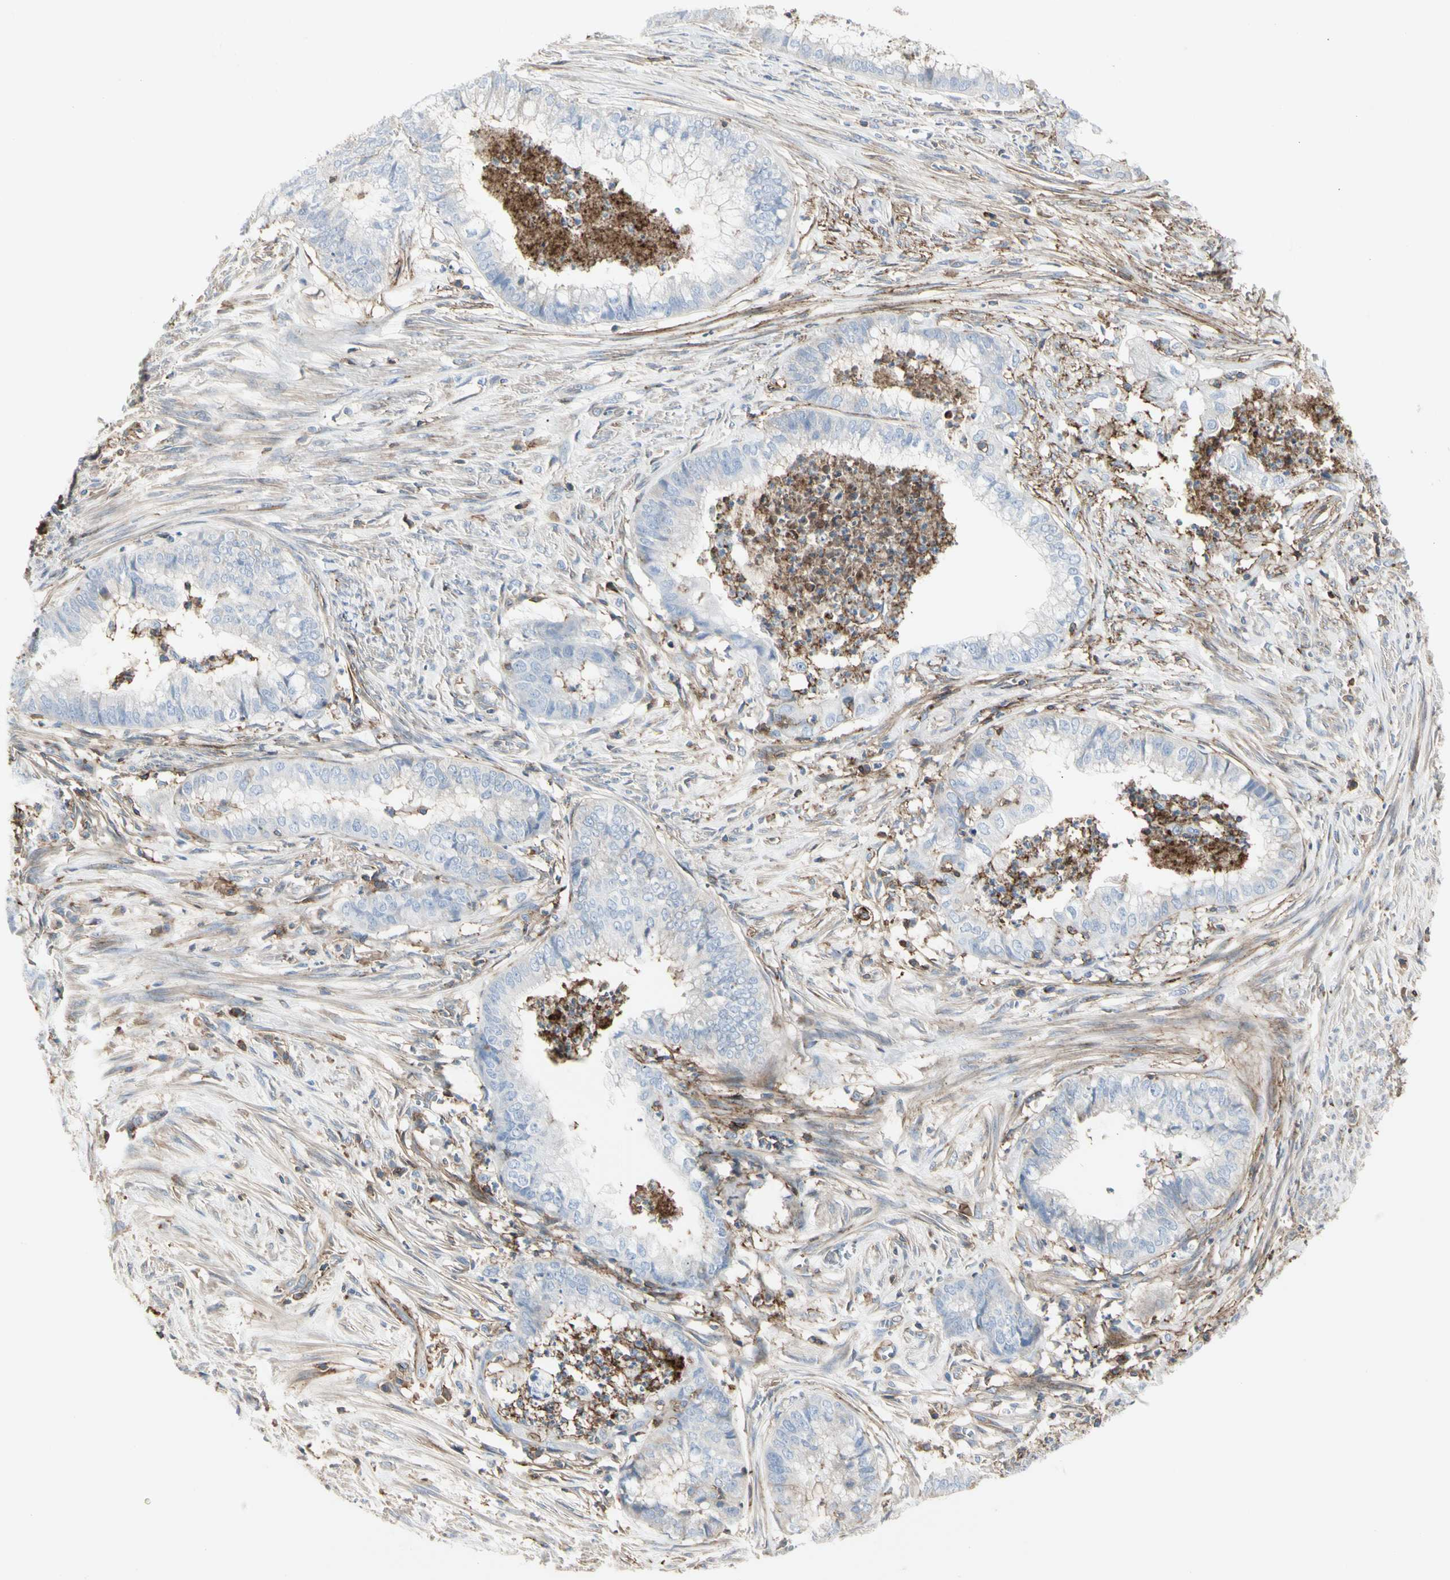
{"staining": {"intensity": "negative", "quantity": "none", "location": "none"}, "tissue": "endometrial cancer", "cell_type": "Tumor cells", "image_type": "cancer", "snomed": [{"axis": "morphology", "description": "Necrosis, NOS"}, {"axis": "morphology", "description": "Adenocarcinoma, NOS"}, {"axis": "topography", "description": "Endometrium"}], "caption": "DAB immunohistochemical staining of adenocarcinoma (endometrial) shows no significant staining in tumor cells.", "gene": "CLEC2B", "patient": {"sex": "female", "age": 79}}